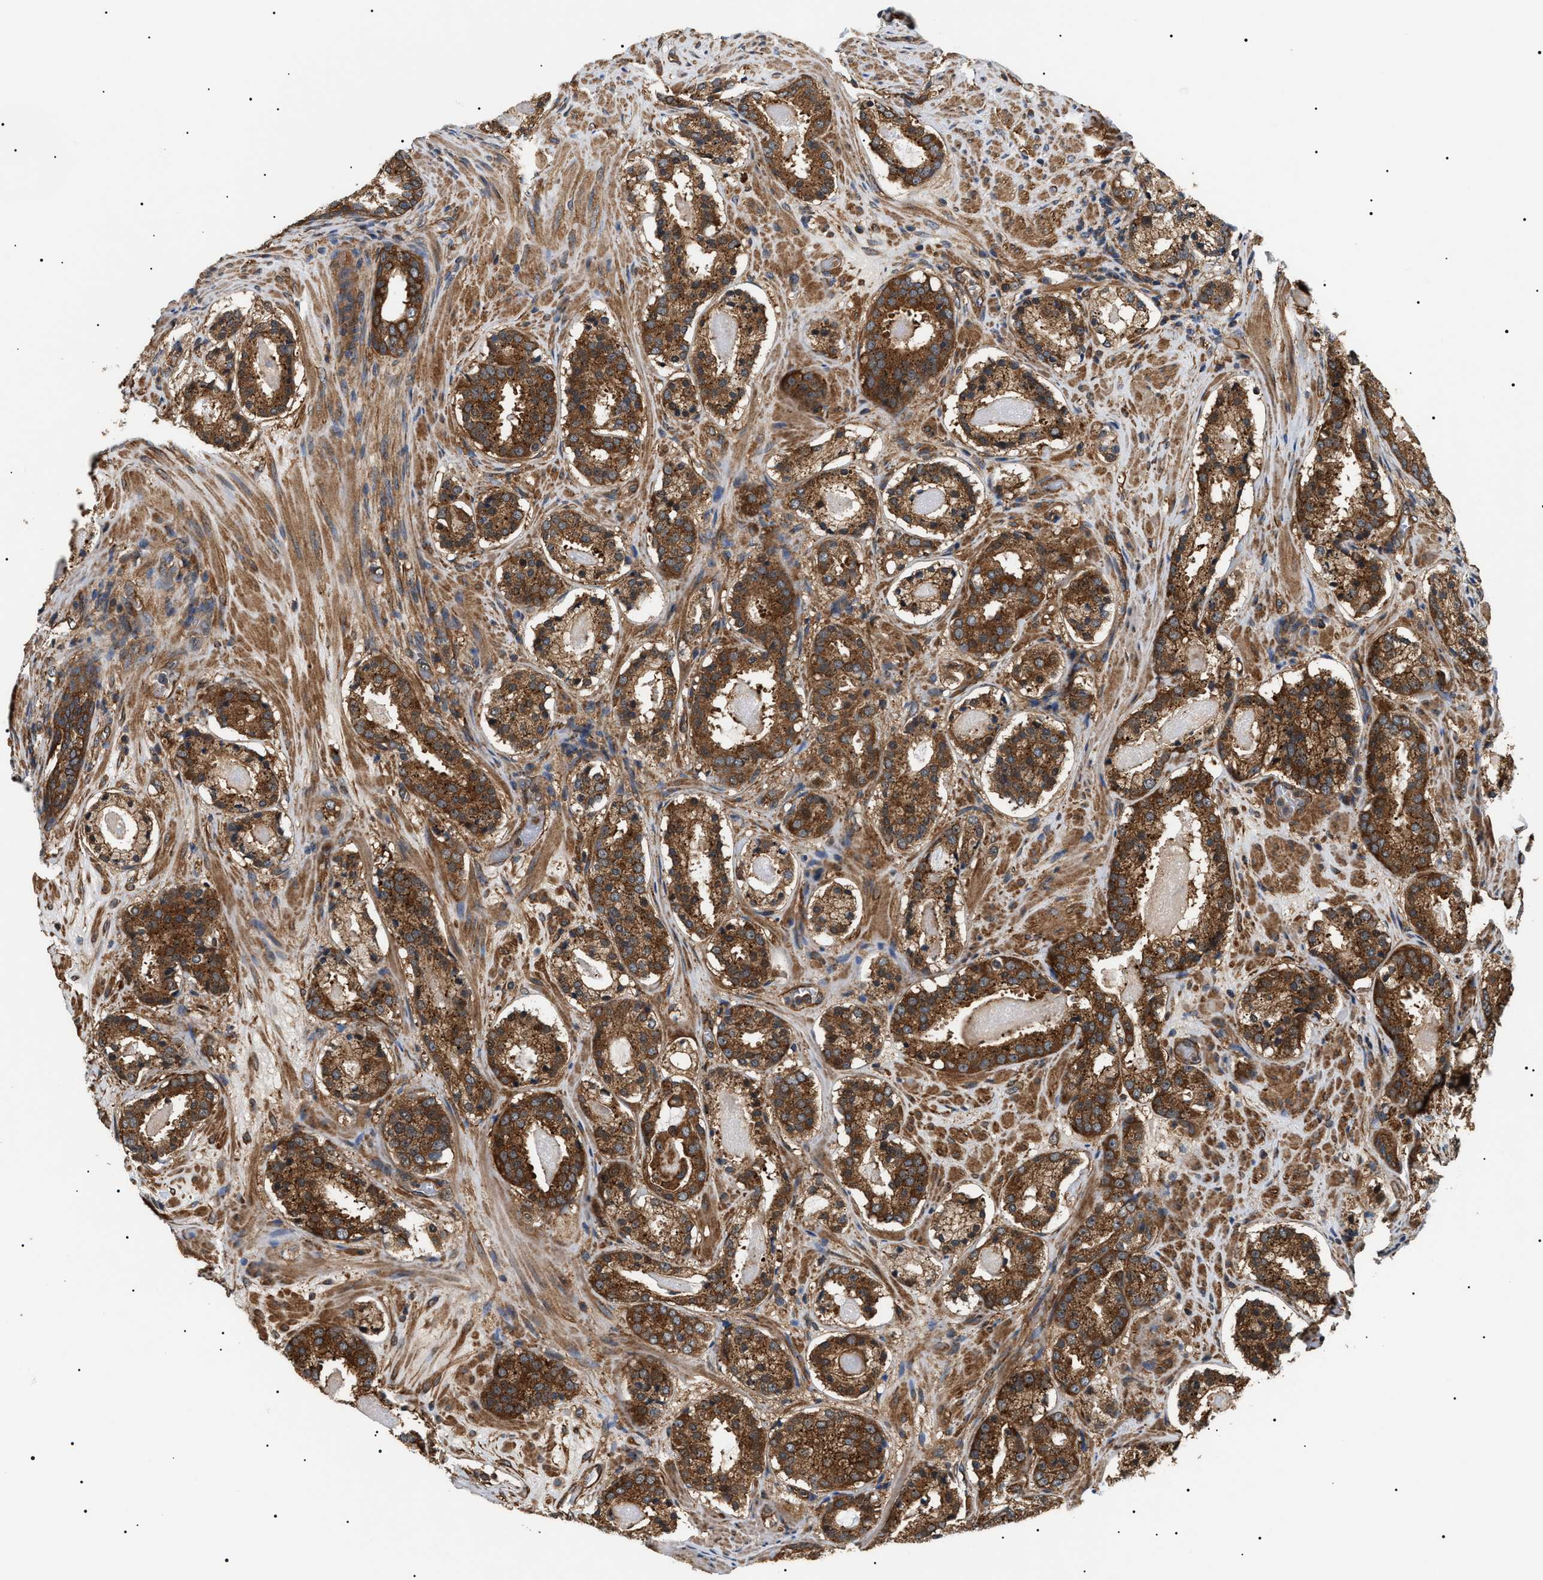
{"staining": {"intensity": "strong", "quantity": ">75%", "location": "cytoplasmic/membranous"}, "tissue": "prostate cancer", "cell_type": "Tumor cells", "image_type": "cancer", "snomed": [{"axis": "morphology", "description": "Adenocarcinoma, Low grade"}, {"axis": "topography", "description": "Prostate"}], "caption": "The immunohistochemical stain labels strong cytoplasmic/membranous expression in tumor cells of prostate cancer (low-grade adenocarcinoma) tissue. (DAB (3,3'-diaminobenzidine) = brown stain, brightfield microscopy at high magnification).", "gene": "SH3GLB2", "patient": {"sex": "male", "age": 69}}